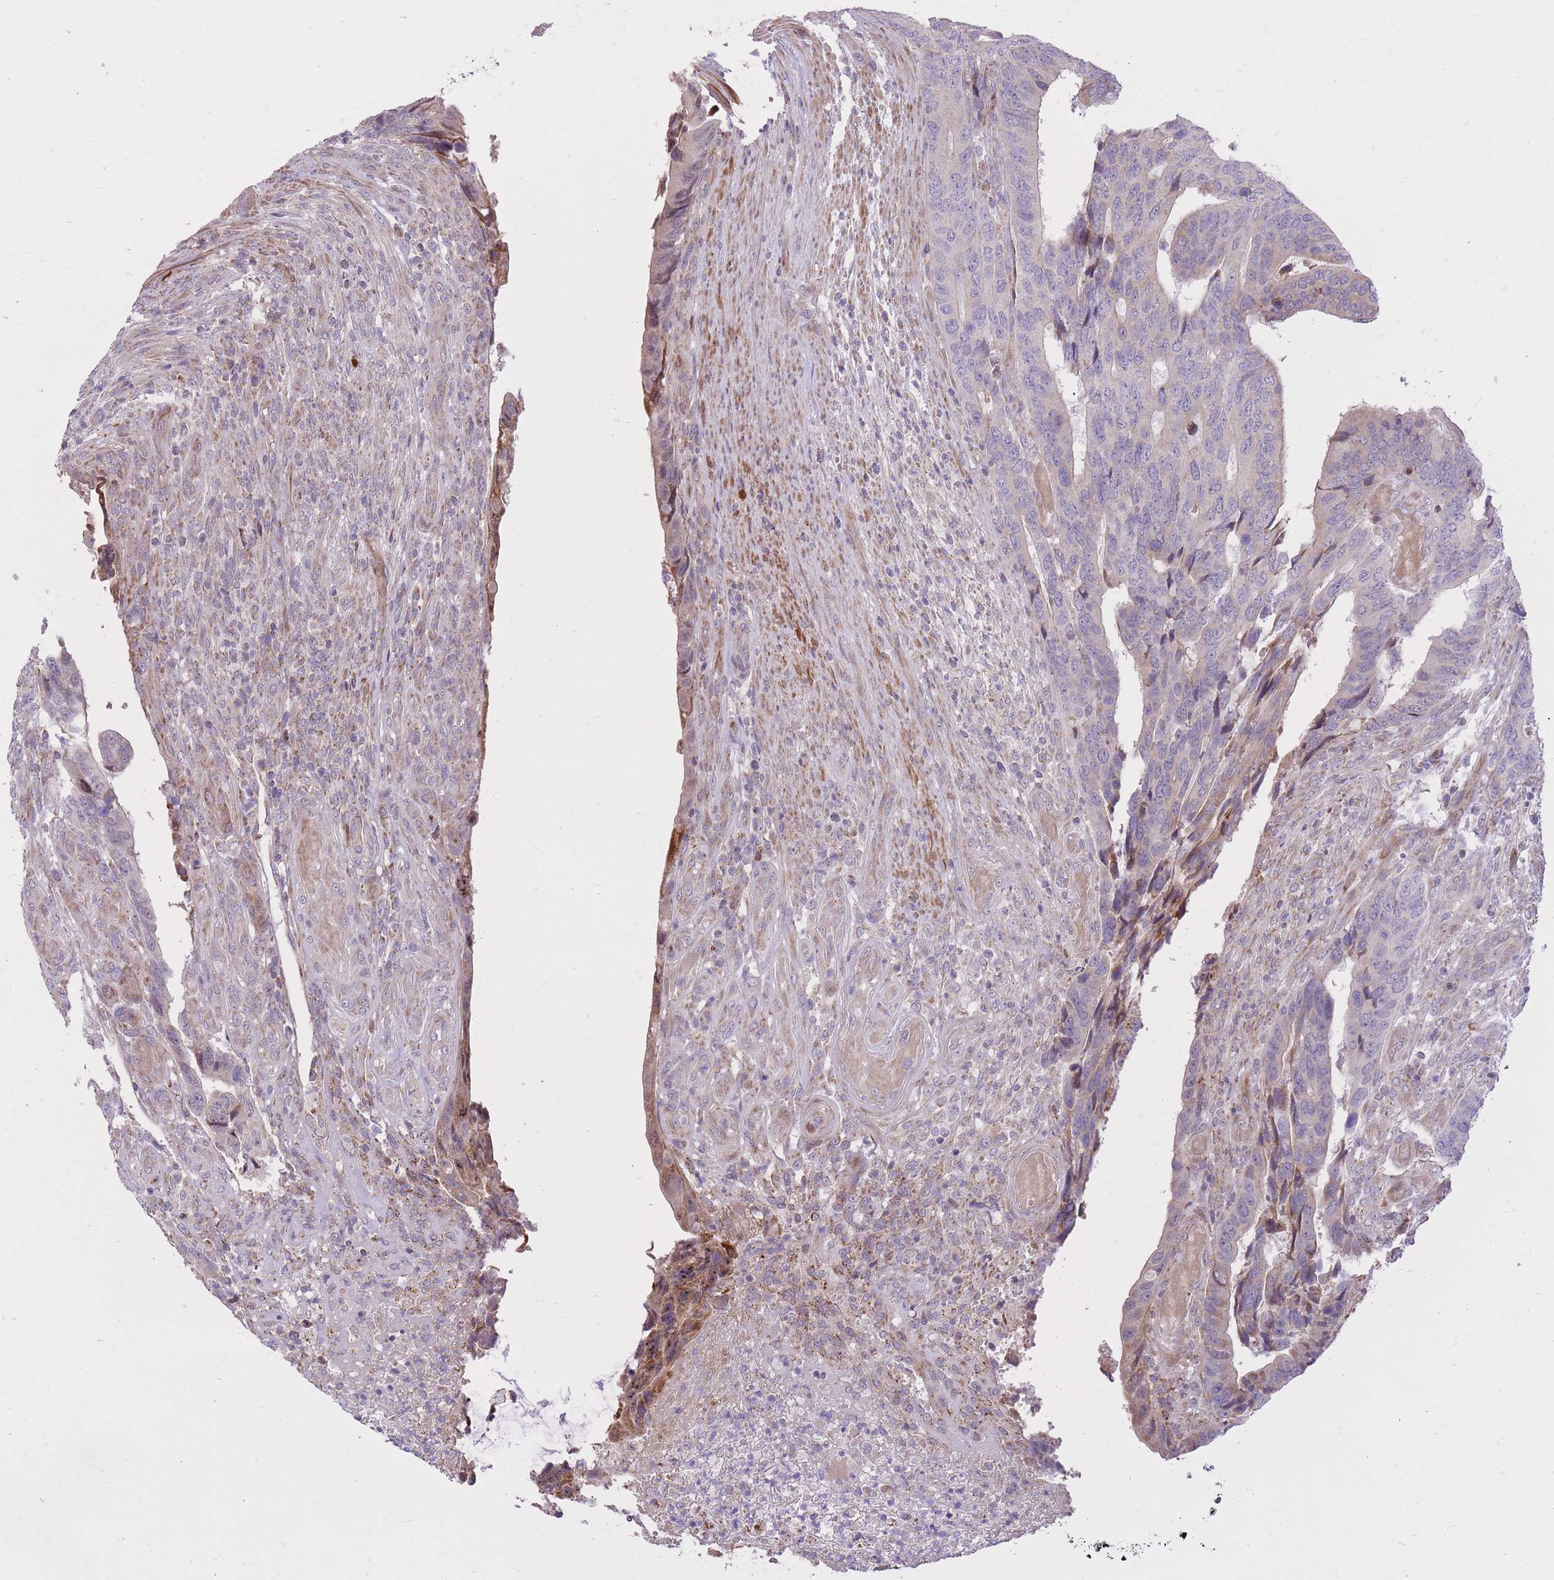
{"staining": {"intensity": "moderate", "quantity": "<25%", "location": "cytoplasmic/membranous"}, "tissue": "colorectal cancer", "cell_type": "Tumor cells", "image_type": "cancer", "snomed": [{"axis": "morphology", "description": "Adenocarcinoma, NOS"}, {"axis": "topography", "description": "Colon"}], "caption": "Immunohistochemistry (IHC) histopathology image of neoplastic tissue: adenocarcinoma (colorectal) stained using IHC exhibits low levels of moderate protein expression localized specifically in the cytoplasmic/membranous of tumor cells, appearing as a cytoplasmic/membranous brown color.", "gene": "SLC4A4", "patient": {"sex": "male", "age": 87}}